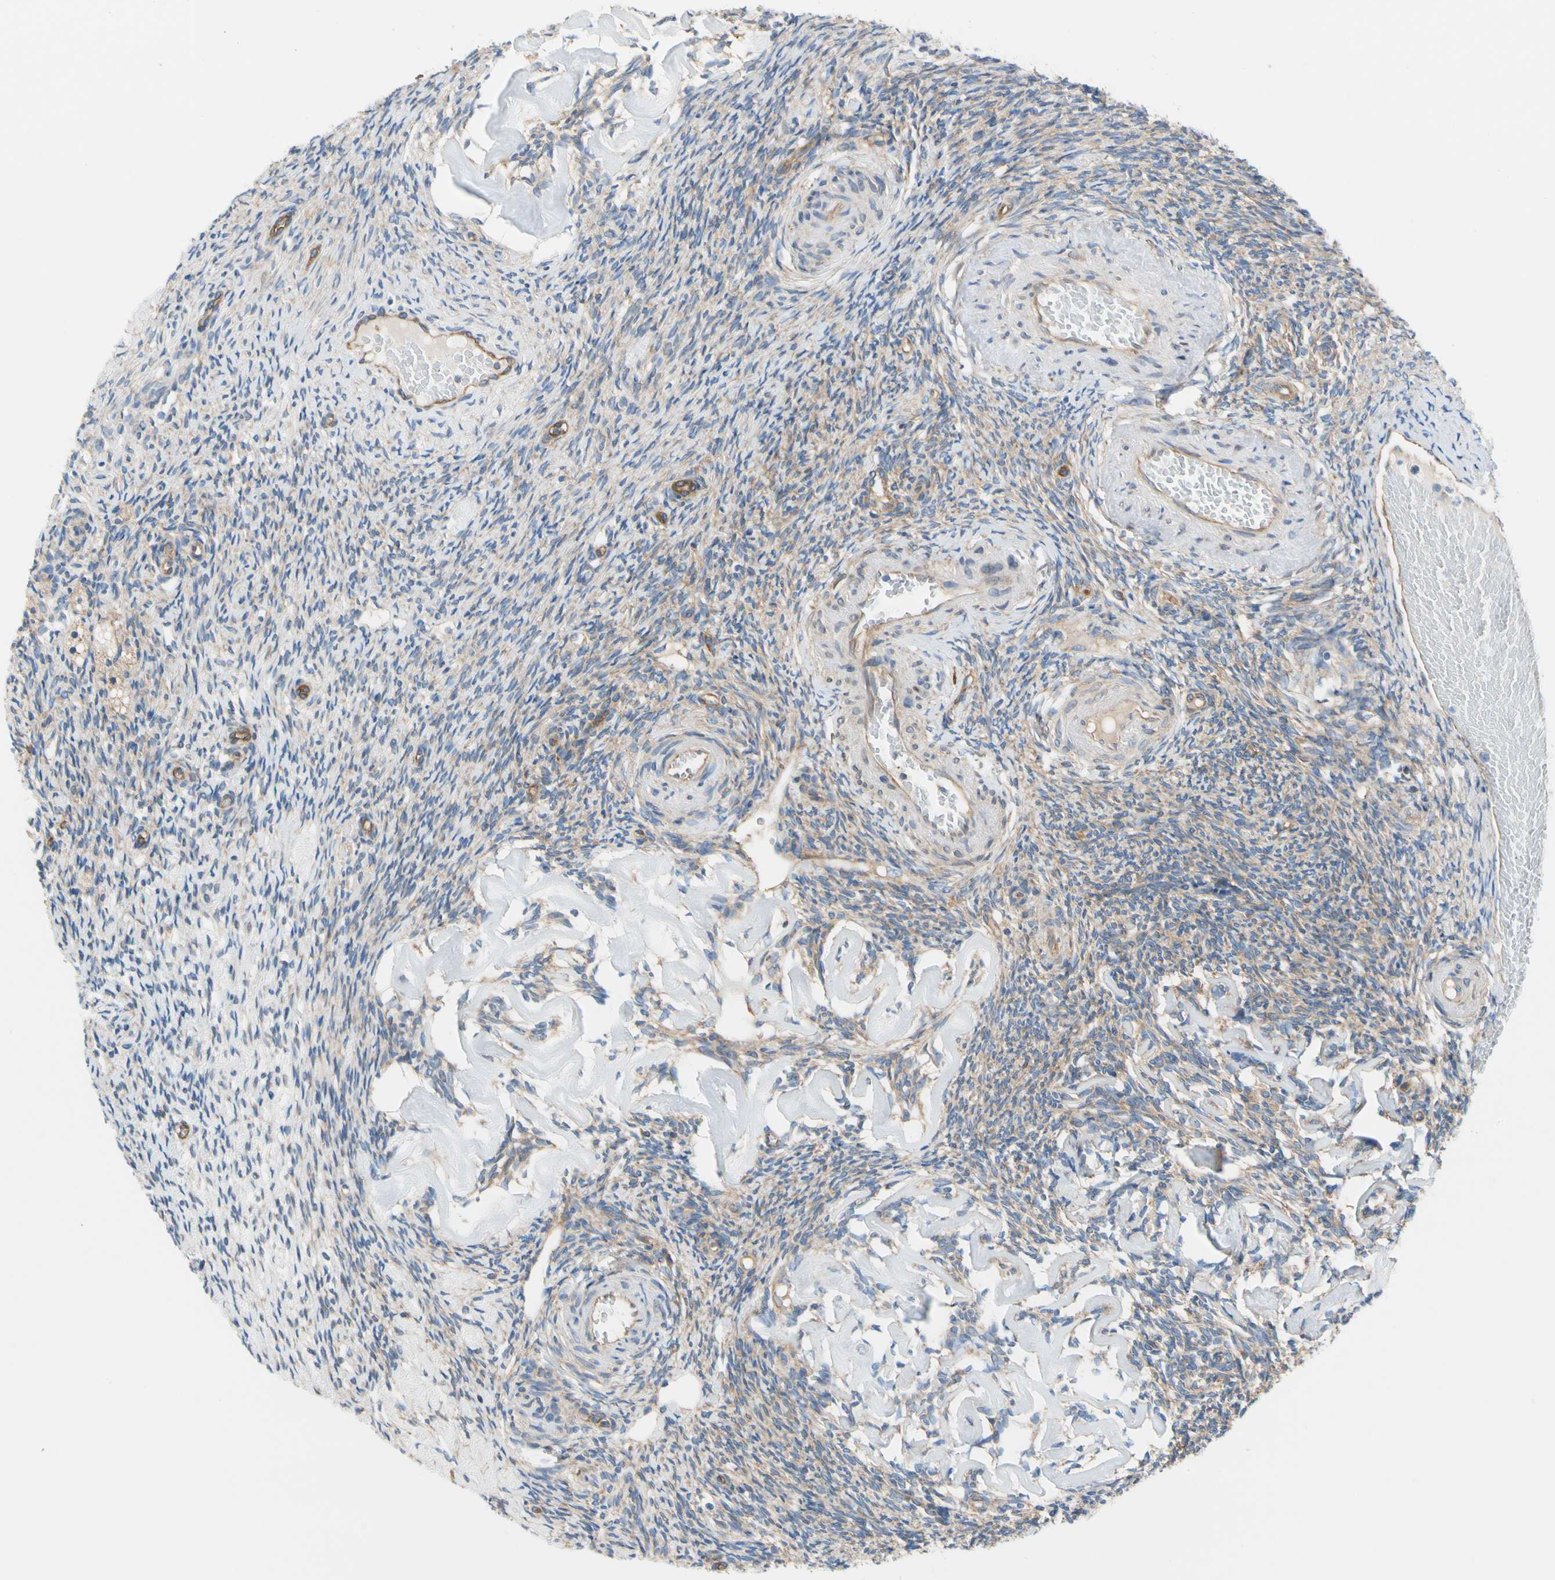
{"staining": {"intensity": "moderate", "quantity": ">75%", "location": "cytoplasmic/membranous"}, "tissue": "ovary", "cell_type": "Follicle cells", "image_type": "normal", "snomed": [{"axis": "morphology", "description": "Normal tissue, NOS"}, {"axis": "topography", "description": "Ovary"}], "caption": "Moderate cytoplasmic/membranous staining for a protein is seen in about >75% of follicle cells of unremarkable ovary using IHC.", "gene": "GPHN", "patient": {"sex": "female", "age": 60}}